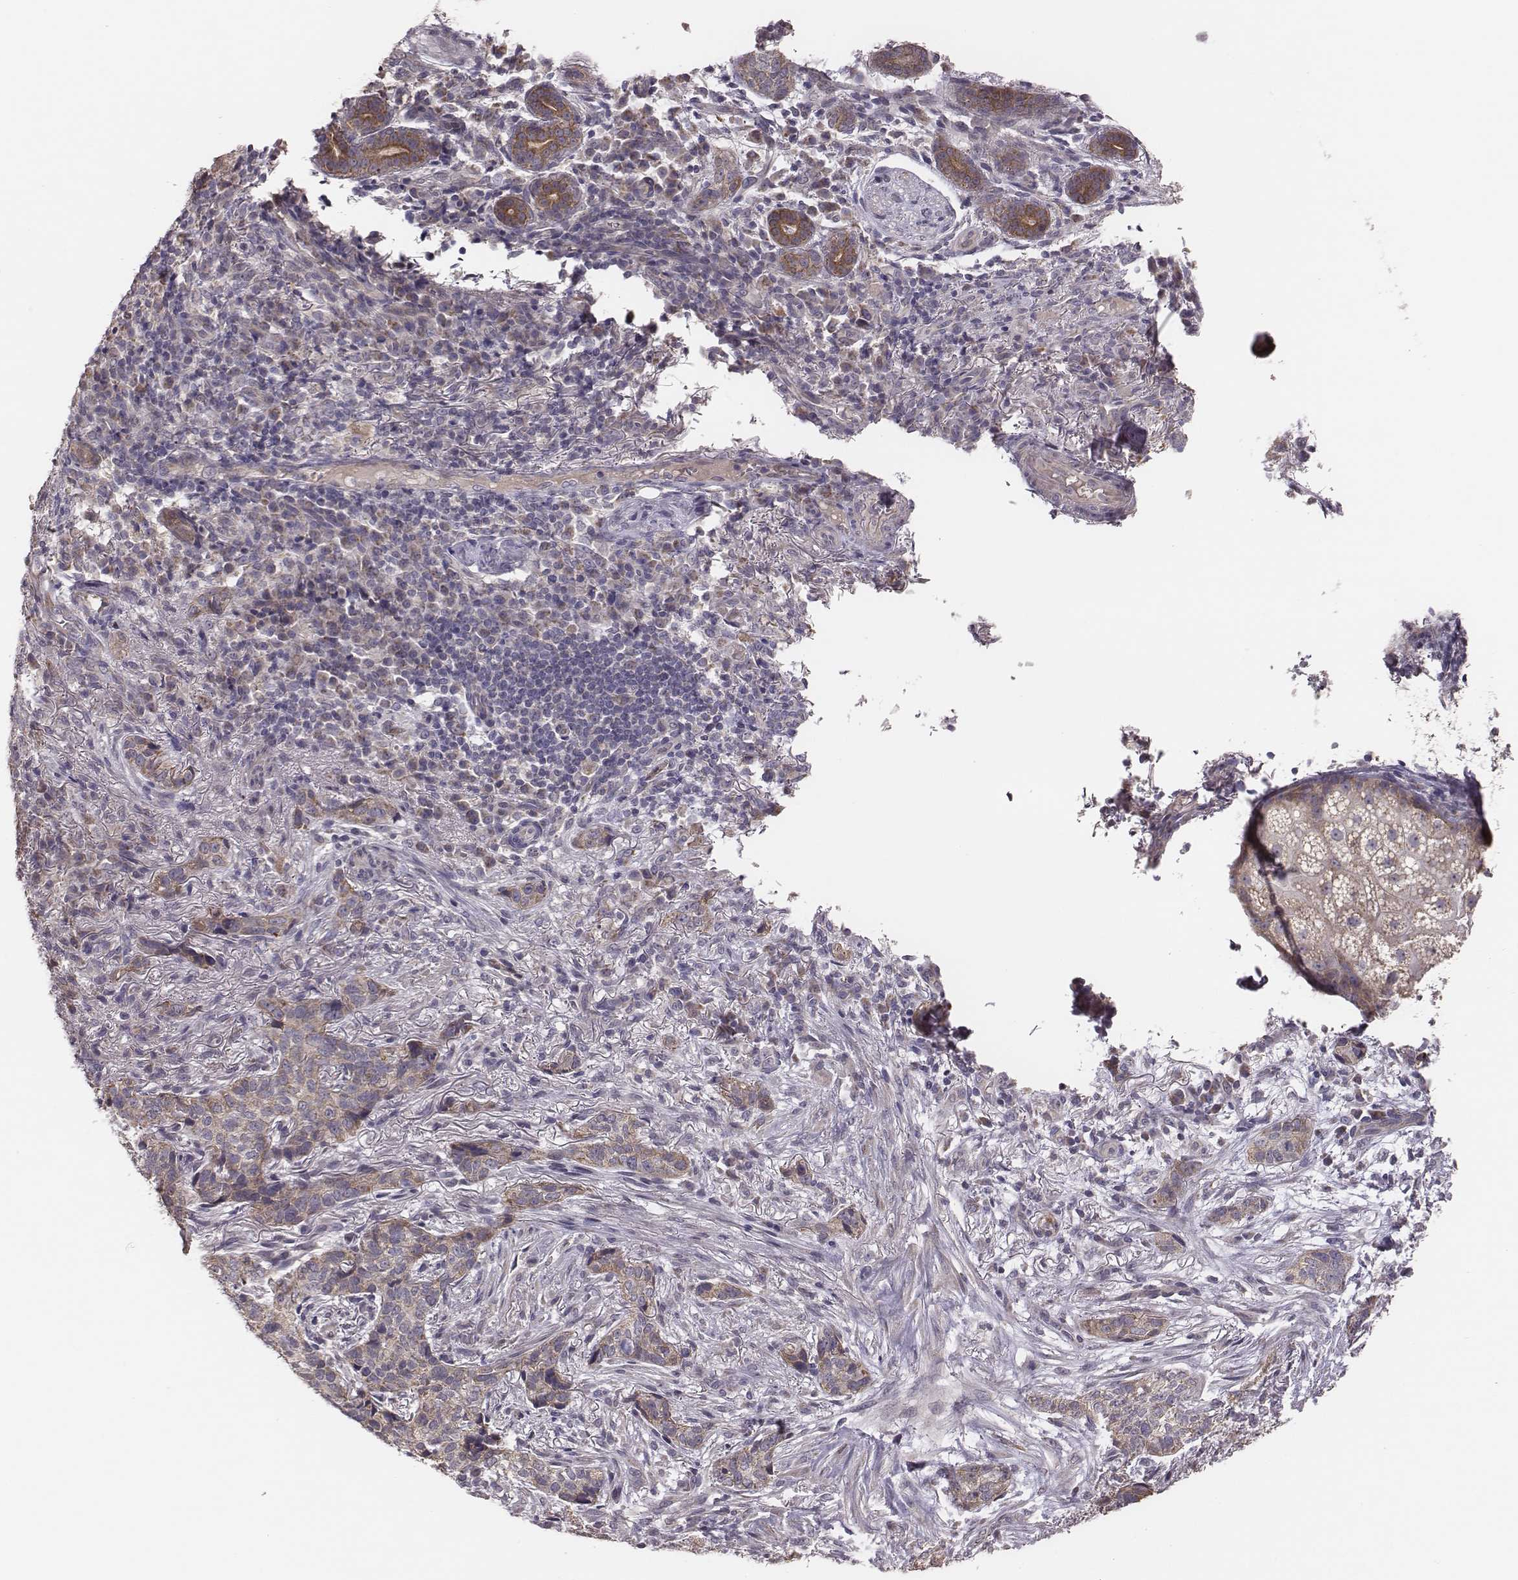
{"staining": {"intensity": "weak", "quantity": ">75%", "location": "cytoplasmic/membranous"}, "tissue": "skin cancer", "cell_type": "Tumor cells", "image_type": "cancer", "snomed": [{"axis": "morphology", "description": "Basal cell carcinoma"}, {"axis": "topography", "description": "Skin"}], "caption": "There is low levels of weak cytoplasmic/membranous positivity in tumor cells of basal cell carcinoma (skin), as demonstrated by immunohistochemical staining (brown color).", "gene": "HAVCR1", "patient": {"sex": "female", "age": 69}}